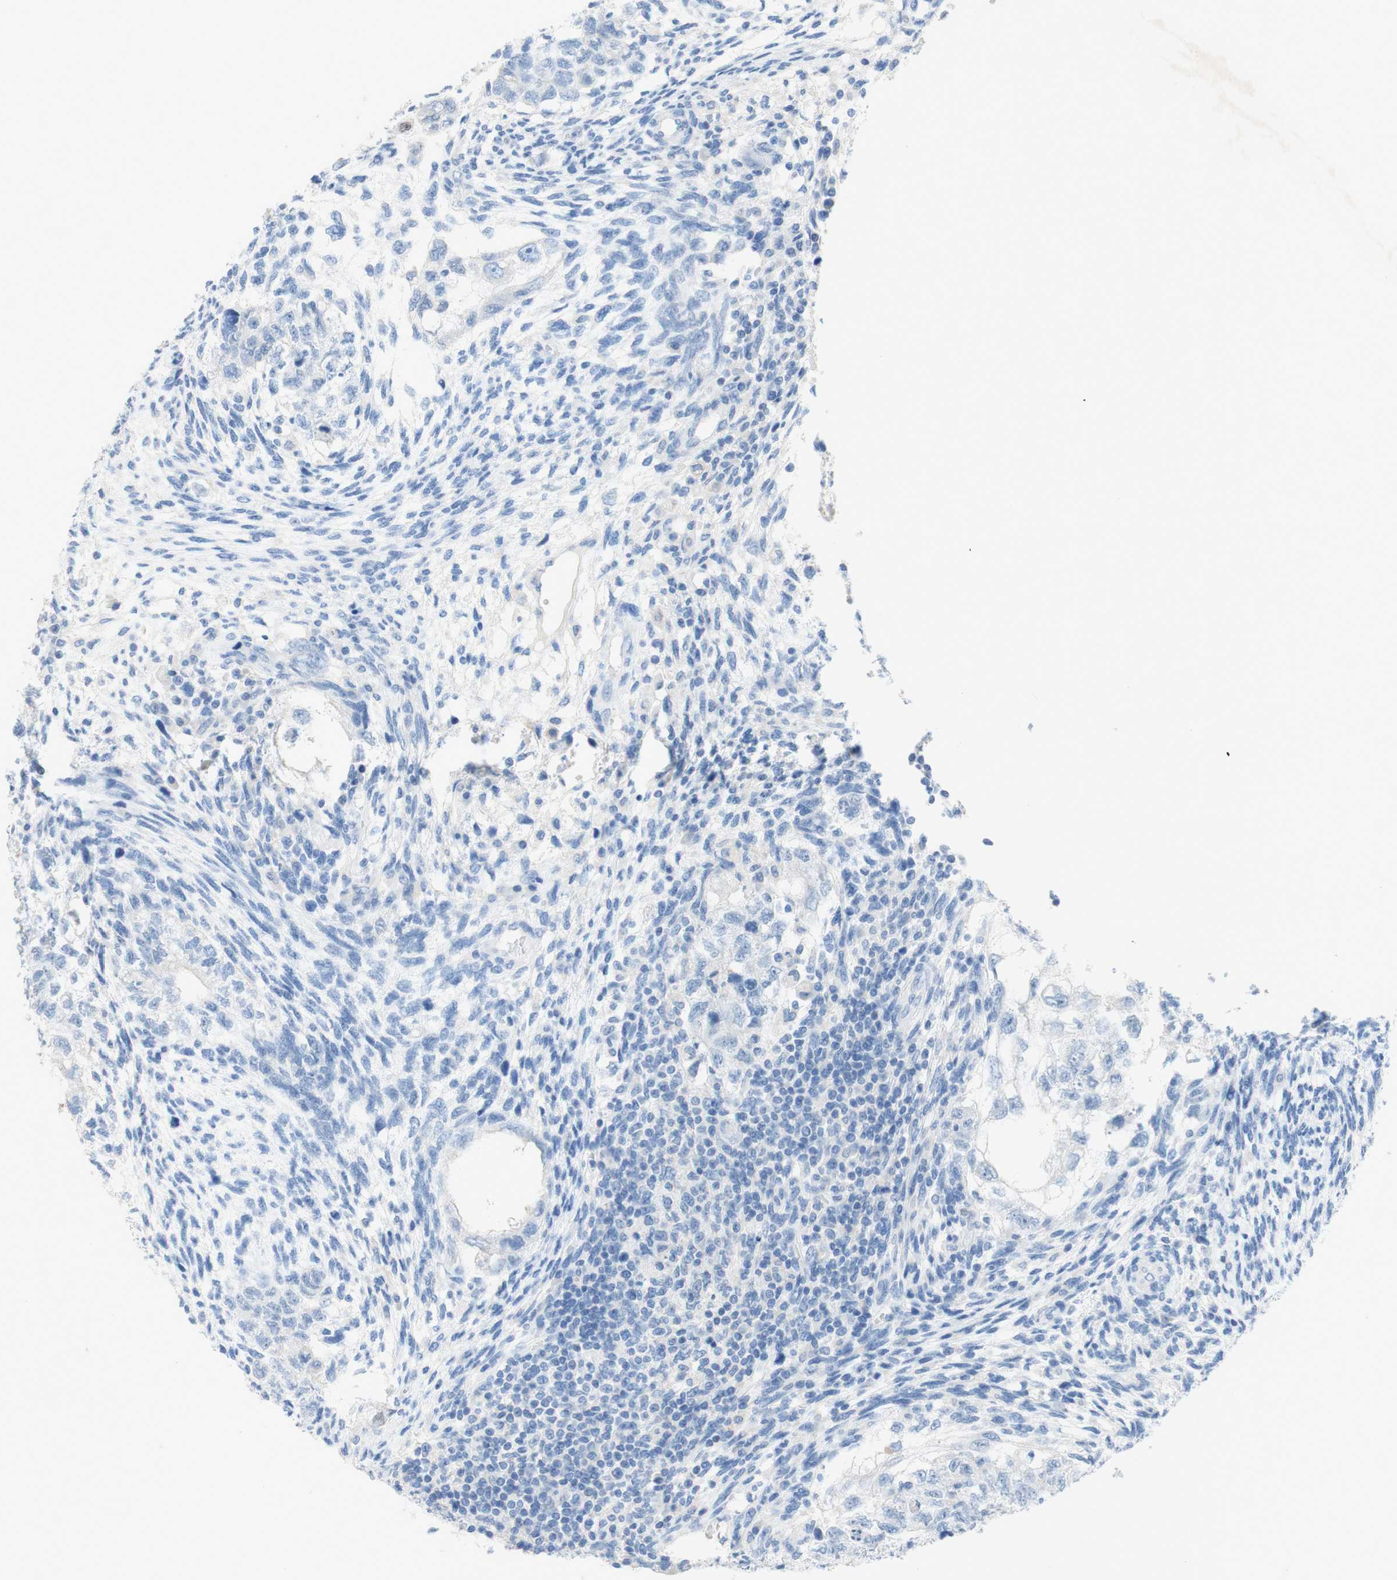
{"staining": {"intensity": "negative", "quantity": "none", "location": "none"}, "tissue": "testis cancer", "cell_type": "Tumor cells", "image_type": "cancer", "snomed": [{"axis": "morphology", "description": "Normal tissue, NOS"}, {"axis": "morphology", "description": "Carcinoma, Embryonal, NOS"}, {"axis": "topography", "description": "Testis"}], "caption": "Protein analysis of testis cancer demonstrates no significant staining in tumor cells. The staining is performed using DAB (3,3'-diaminobenzidine) brown chromogen with nuclei counter-stained in using hematoxylin.", "gene": "POLR2J3", "patient": {"sex": "male", "age": 36}}